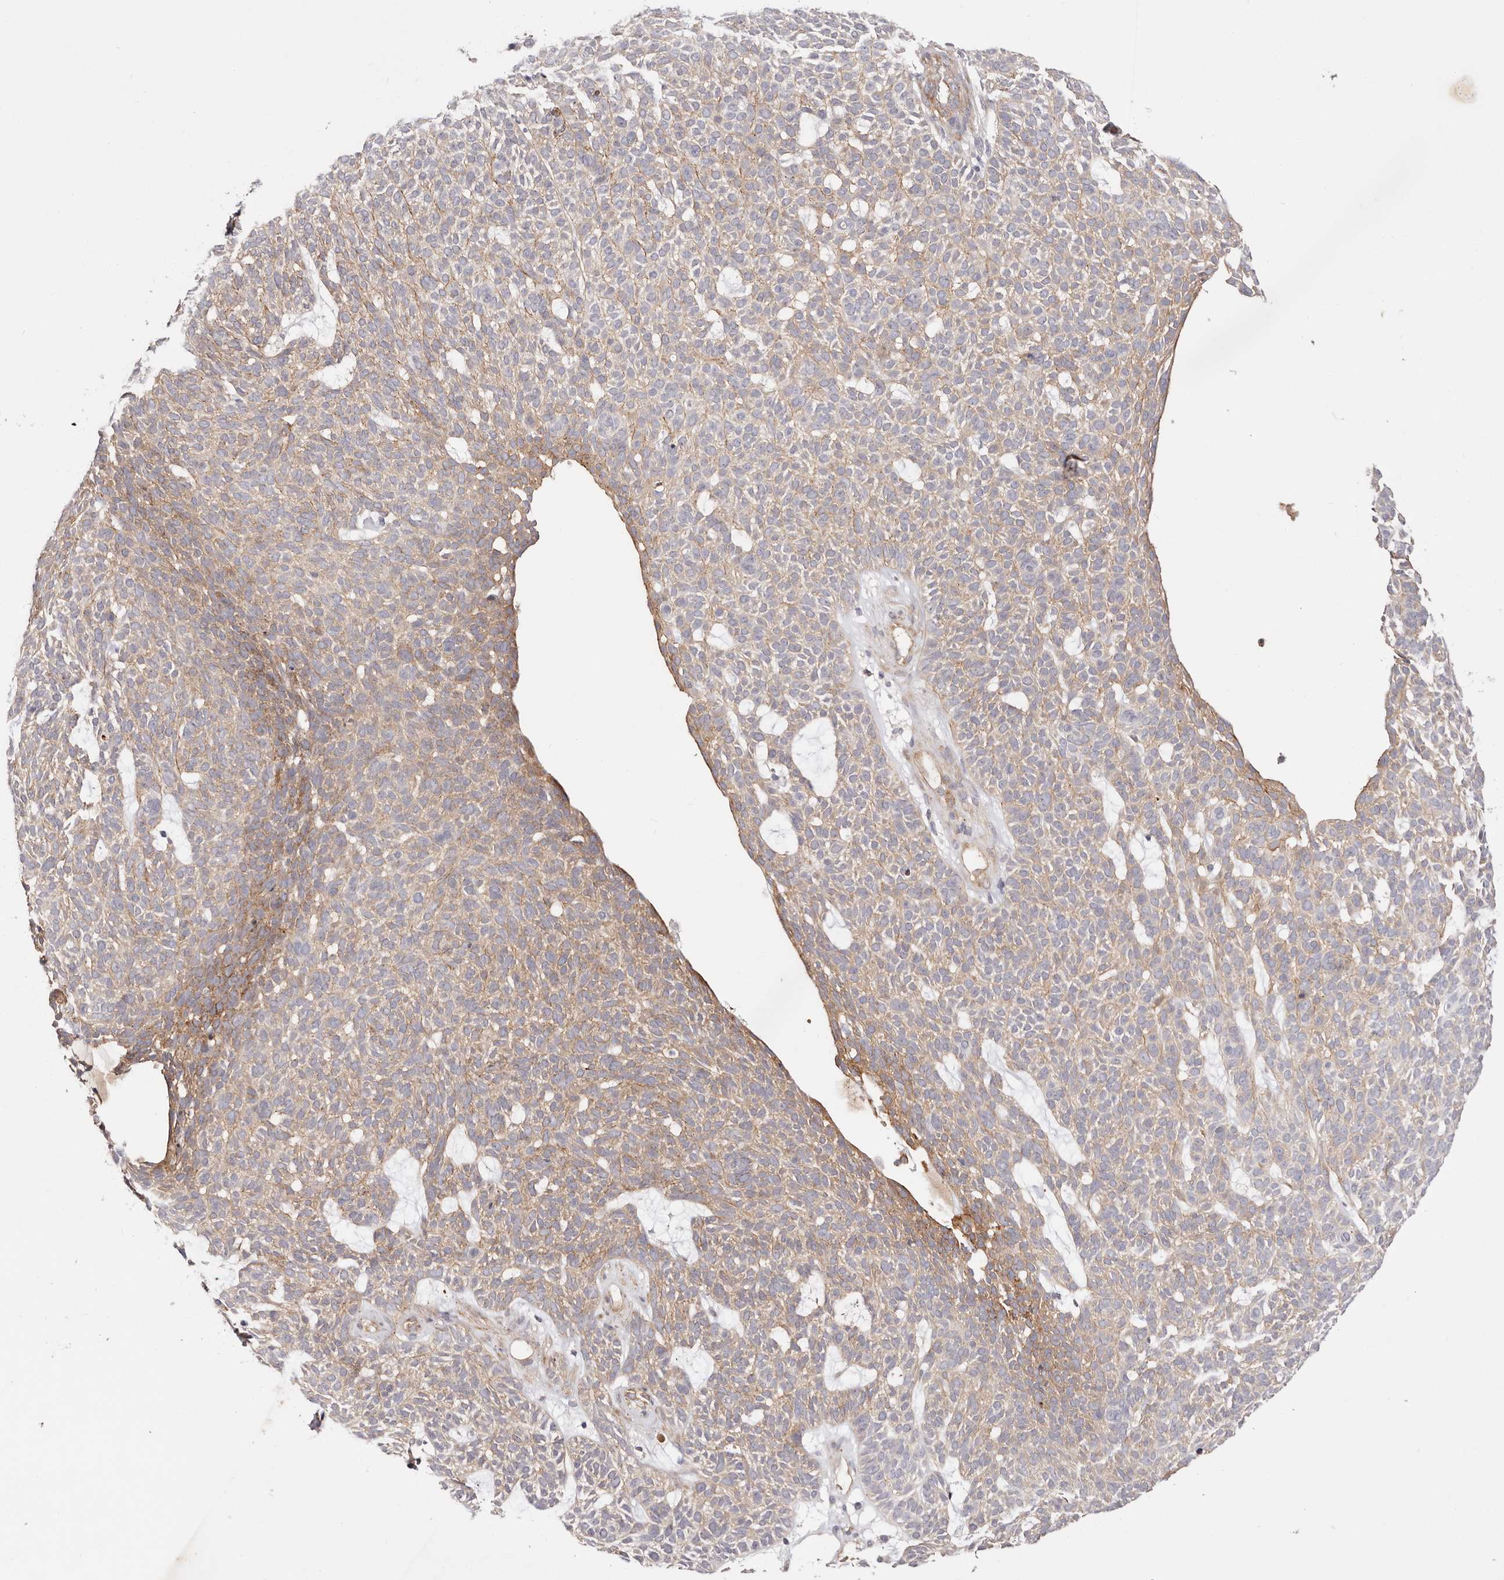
{"staining": {"intensity": "weak", "quantity": ">75%", "location": "cytoplasmic/membranous"}, "tissue": "skin cancer", "cell_type": "Tumor cells", "image_type": "cancer", "snomed": [{"axis": "morphology", "description": "Squamous cell carcinoma, NOS"}, {"axis": "topography", "description": "Skin"}], "caption": "A histopathology image of human squamous cell carcinoma (skin) stained for a protein displays weak cytoplasmic/membranous brown staining in tumor cells.", "gene": "SLC35B2", "patient": {"sex": "female", "age": 90}}